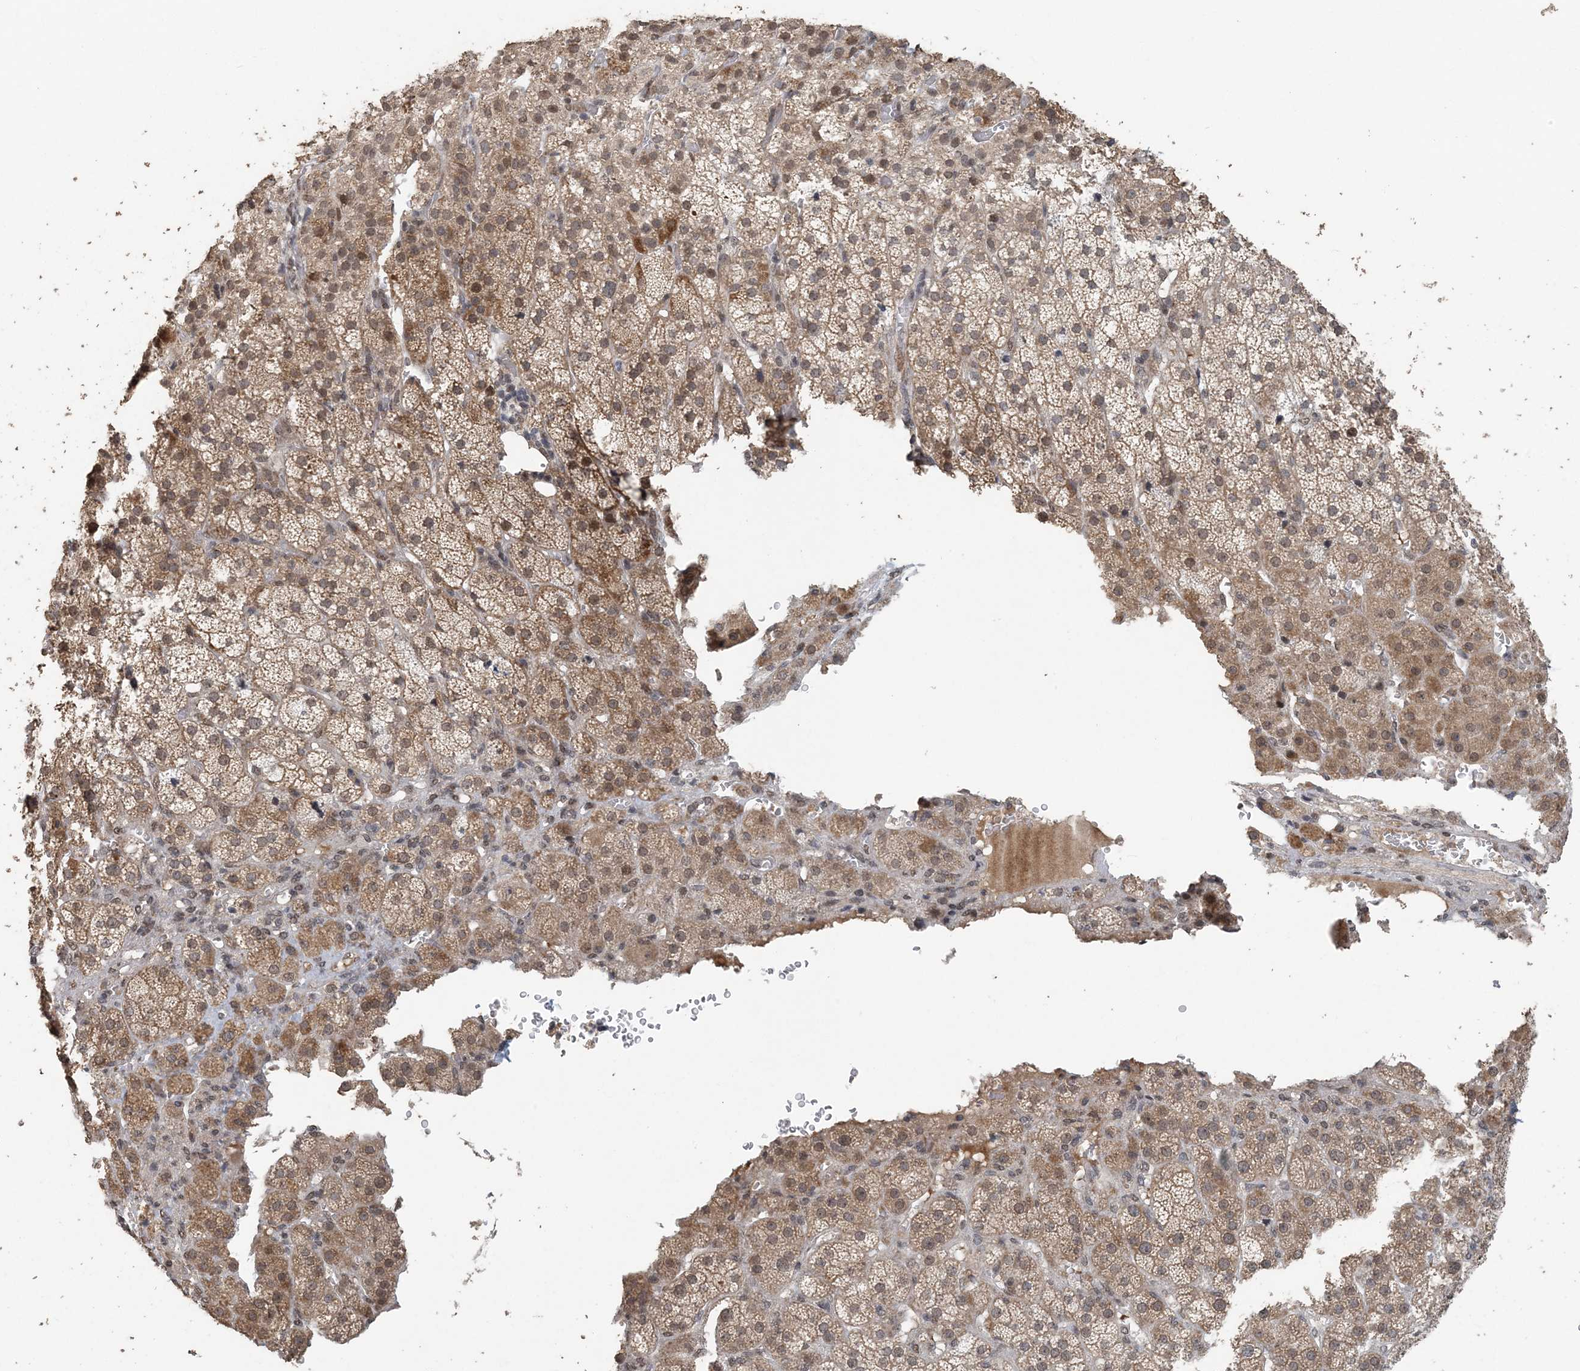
{"staining": {"intensity": "moderate", "quantity": "25%-75%", "location": "cytoplasmic/membranous,nuclear"}, "tissue": "adrenal gland", "cell_type": "Glandular cells", "image_type": "normal", "snomed": [{"axis": "morphology", "description": "Normal tissue, NOS"}, {"axis": "topography", "description": "Adrenal gland"}], "caption": "Adrenal gland was stained to show a protein in brown. There is medium levels of moderate cytoplasmic/membranous,nuclear positivity in approximately 25%-75% of glandular cells. (DAB (3,3'-diaminobenzidine) = brown stain, brightfield microscopy at high magnification).", "gene": "MBD2", "patient": {"sex": "female", "age": 57}}